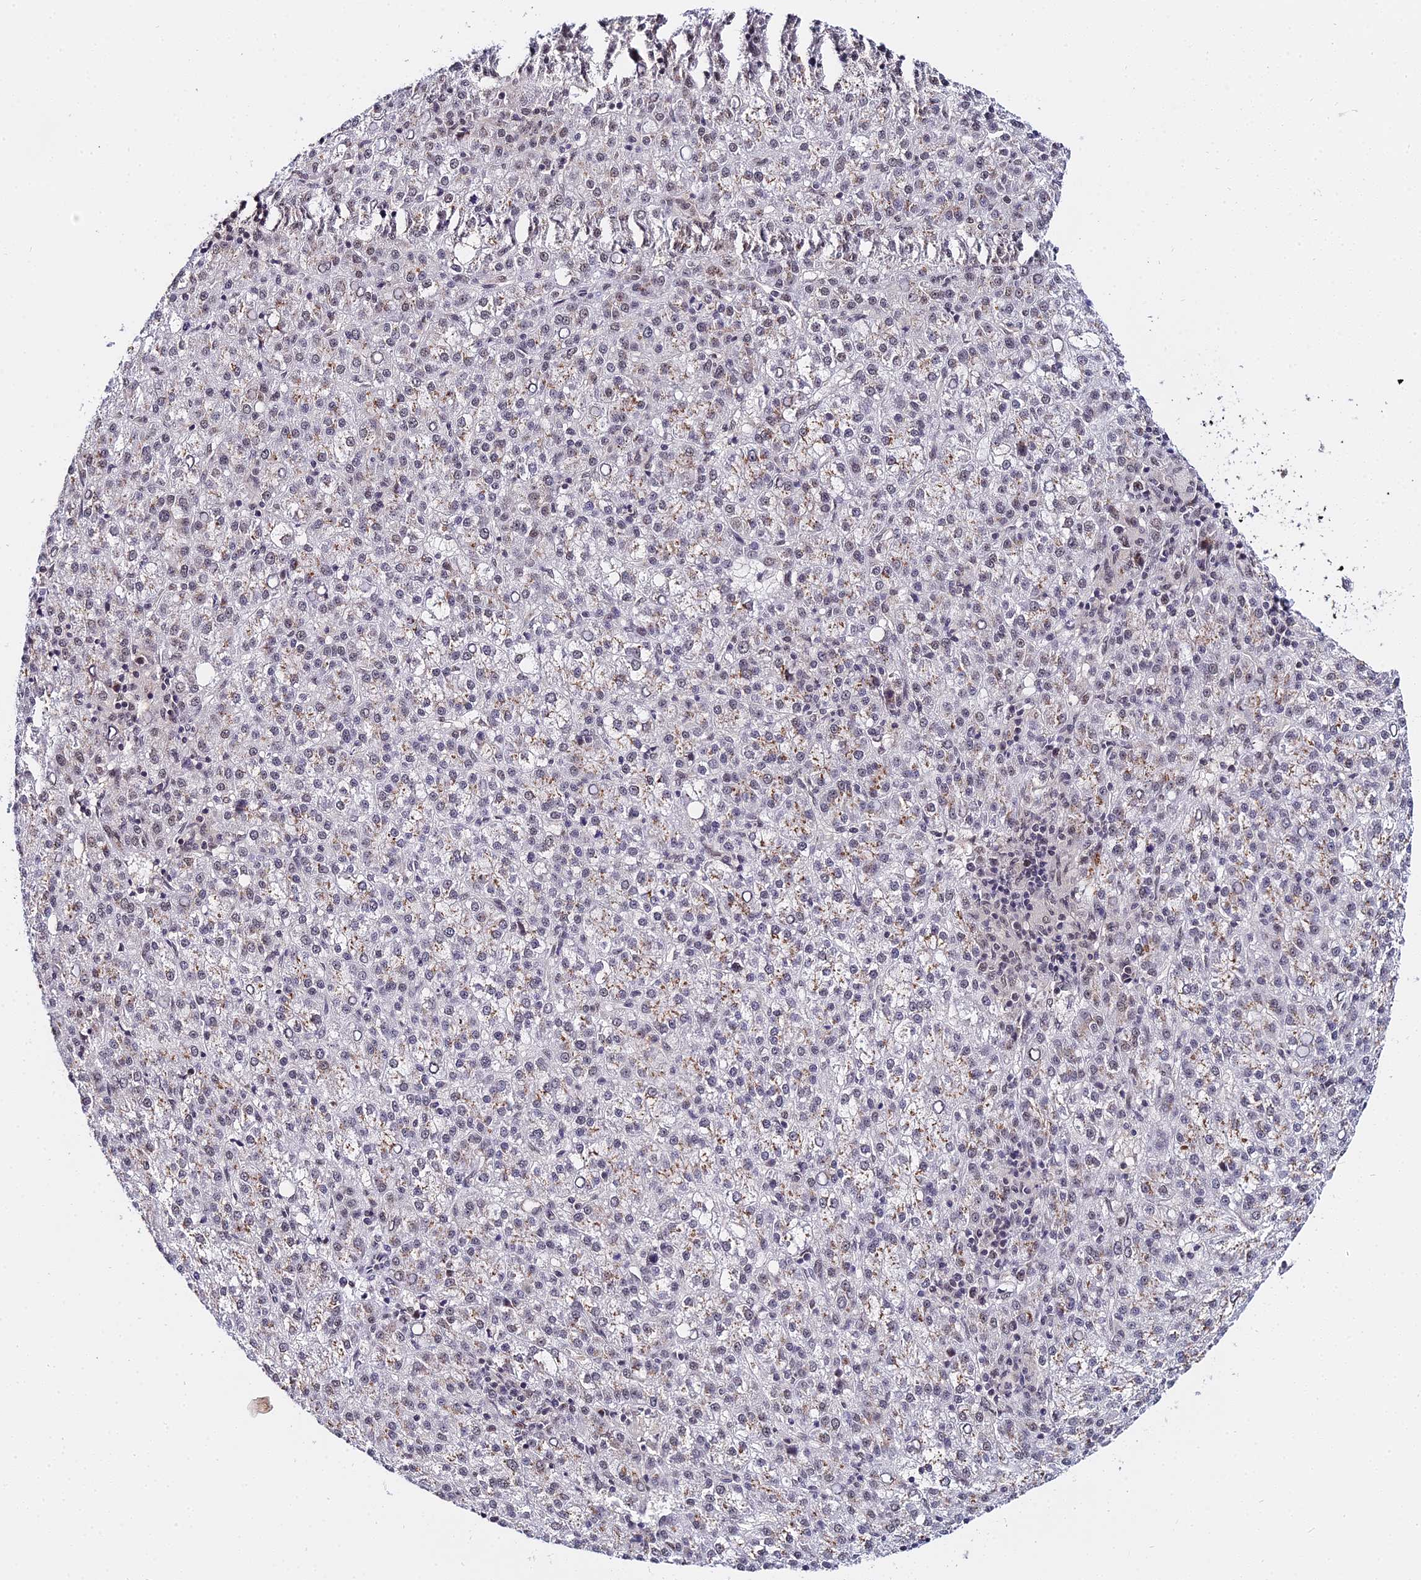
{"staining": {"intensity": "moderate", "quantity": "<25%", "location": "cytoplasmic/membranous,nuclear"}, "tissue": "liver cancer", "cell_type": "Tumor cells", "image_type": "cancer", "snomed": [{"axis": "morphology", "description": "Carcinoma, Hepatocellular, NOS"}, {"axis": "topography", "description": "Liver"}], "caption": "This histopathology image reveals hepatocellular carcinoma (liver) stained with immunohistochemistry to label a protein in brown. The cytoplasmic/membranous and nuclear of tumor cells show moderate positivity for the protein. Nuclei are counter-stained blue.", "gene": "EXOSC3", "patient": {"sex": "female", "age": 58}}